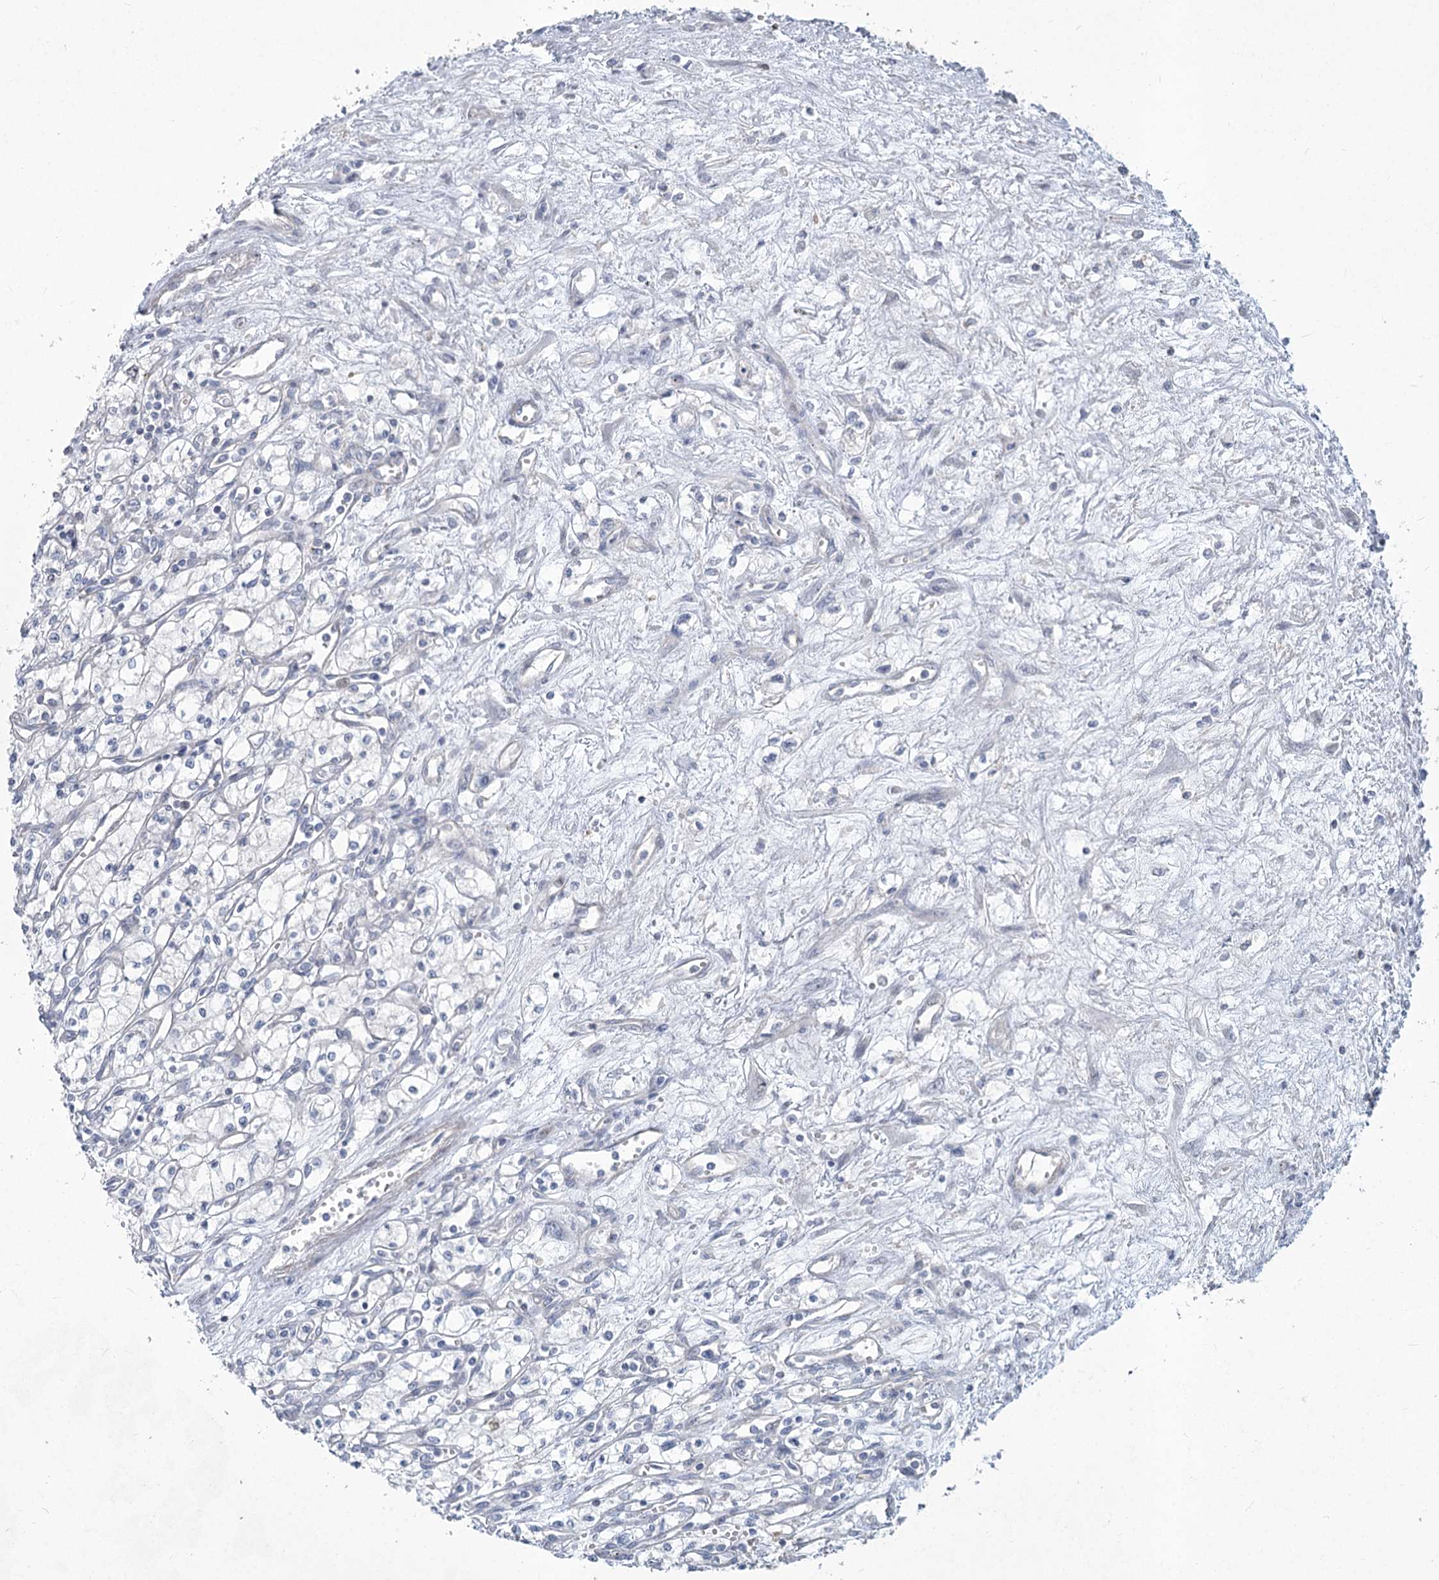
{"staining": {"intensity": "negative", "quantity": "none", "location": "none"}, "tissue": "renal cancer", "cell_type": "Tumor cells", "image_type": "cancer", "snomed": [{"axis": "morphology", "description": "Adenocarcinoma, NOS"}, {"axis": "topography", "description": "Kidney"}], "caption": "Tumor cells are negative for brown protein staining in adenocarcinoma (renal).", "gene": "ABITRAM", "patient": {"sex": "male", "age": 59}}